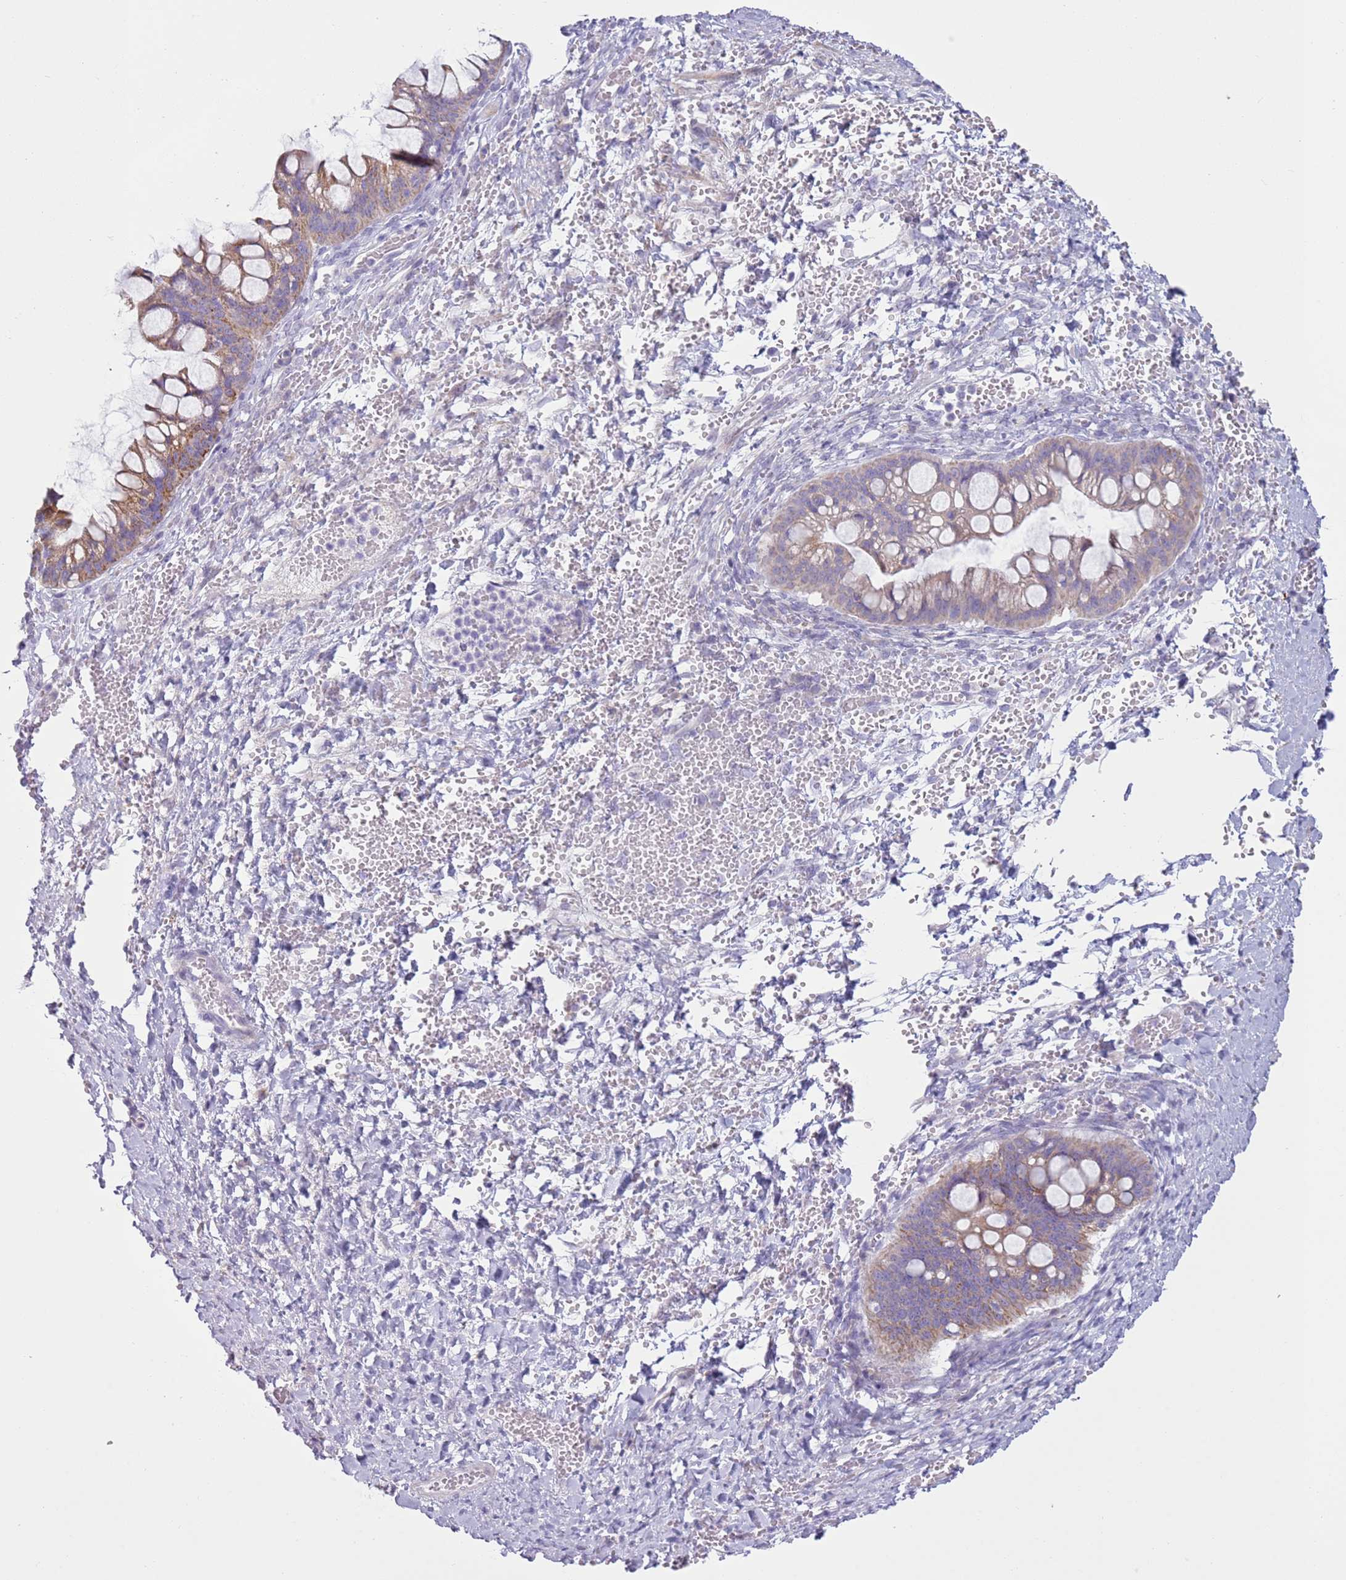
{"staining": {"intensity": "weak", "quantity": ">75%", "location": "cytoplasmic/membranous"}, "tissue": "ovarian cancer", "cell_type": "Tumor cells", "image_type": "cancer", "snomed": [{"axis": "morphology", "description": "Cystadenocarcinoma, mucinous, NOS"}, {"axis": "topography", "description": "Ovary"}], "caption": "Immunohistochemical staining of ovarian cancer (mucinous cystadenocarcinoma) reveals low levels of weak cytoplasmic/membranous staining in about >75% of tumor cells. The staining is performed using DAB (3,3'-diaminobenzidine) brown chromogen to label protein expression. The nuclei are counter-stained blue using hematoxylin.", "gene": "OAF", "patient": {"sex": "female", "age": 73}}